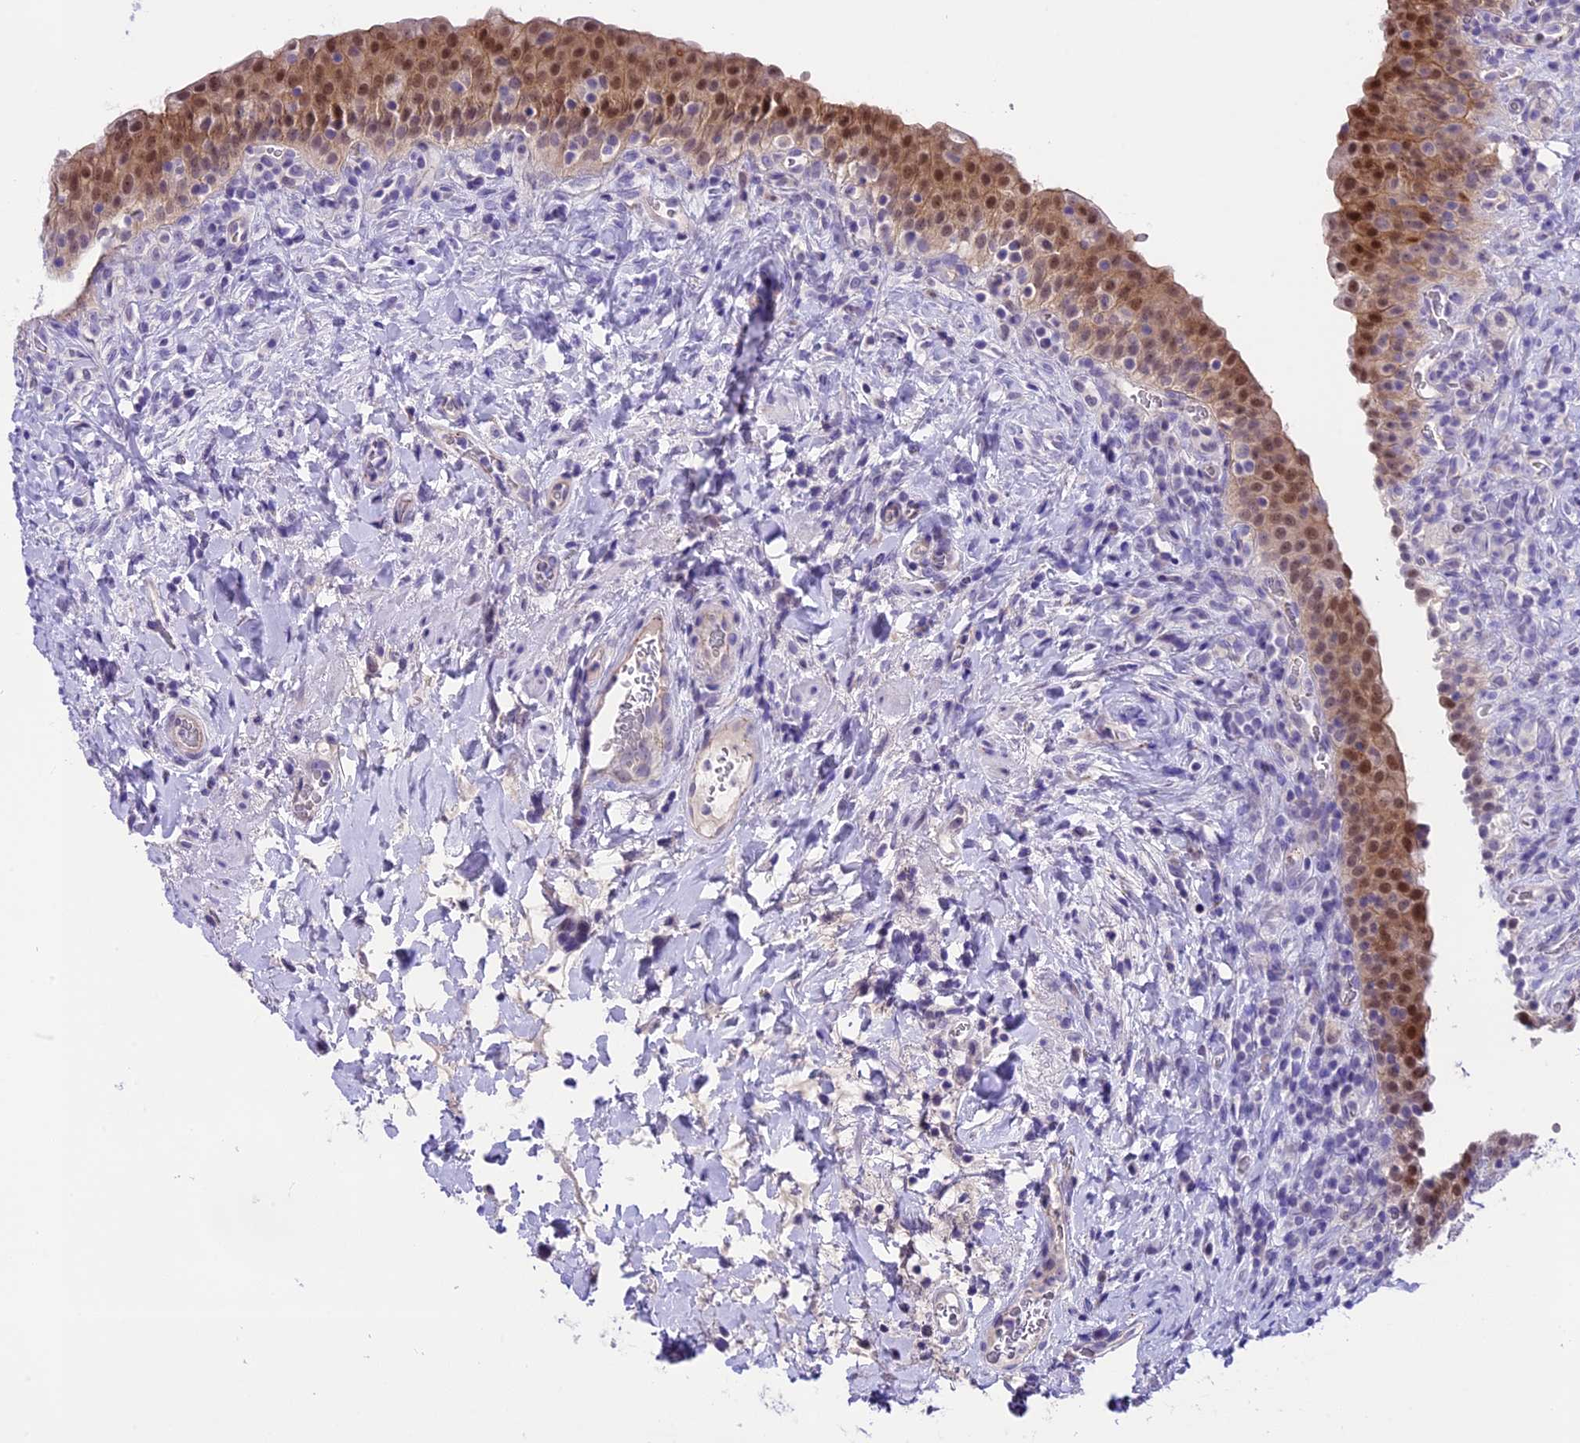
{"staining": {"intensity": "moderate", "quantity": "25%-75%", "location": "cytoplasmic/membranous,nuclear"}, "tissue": "urinary bladder", "cell_type": "Urothelial cells", "image_type": "normal", "snomed": [{"axis": "morphology", "description": "Normal tissue, NOS"}, {"axis": "morphology", "description": "Inflammation, NOS"}, {"axis": "topography", "description": "Urinary bladder"}], "caption": "A high-resolution image shows IHC staining of unremarkable urinary bladder, which exhibits moderate cytoplasmic/membranous,nuclear staining in about 25%-75% of urothelial cells.", "gene": "PRR15", "patient": {"sex": "male", "age": 64}}